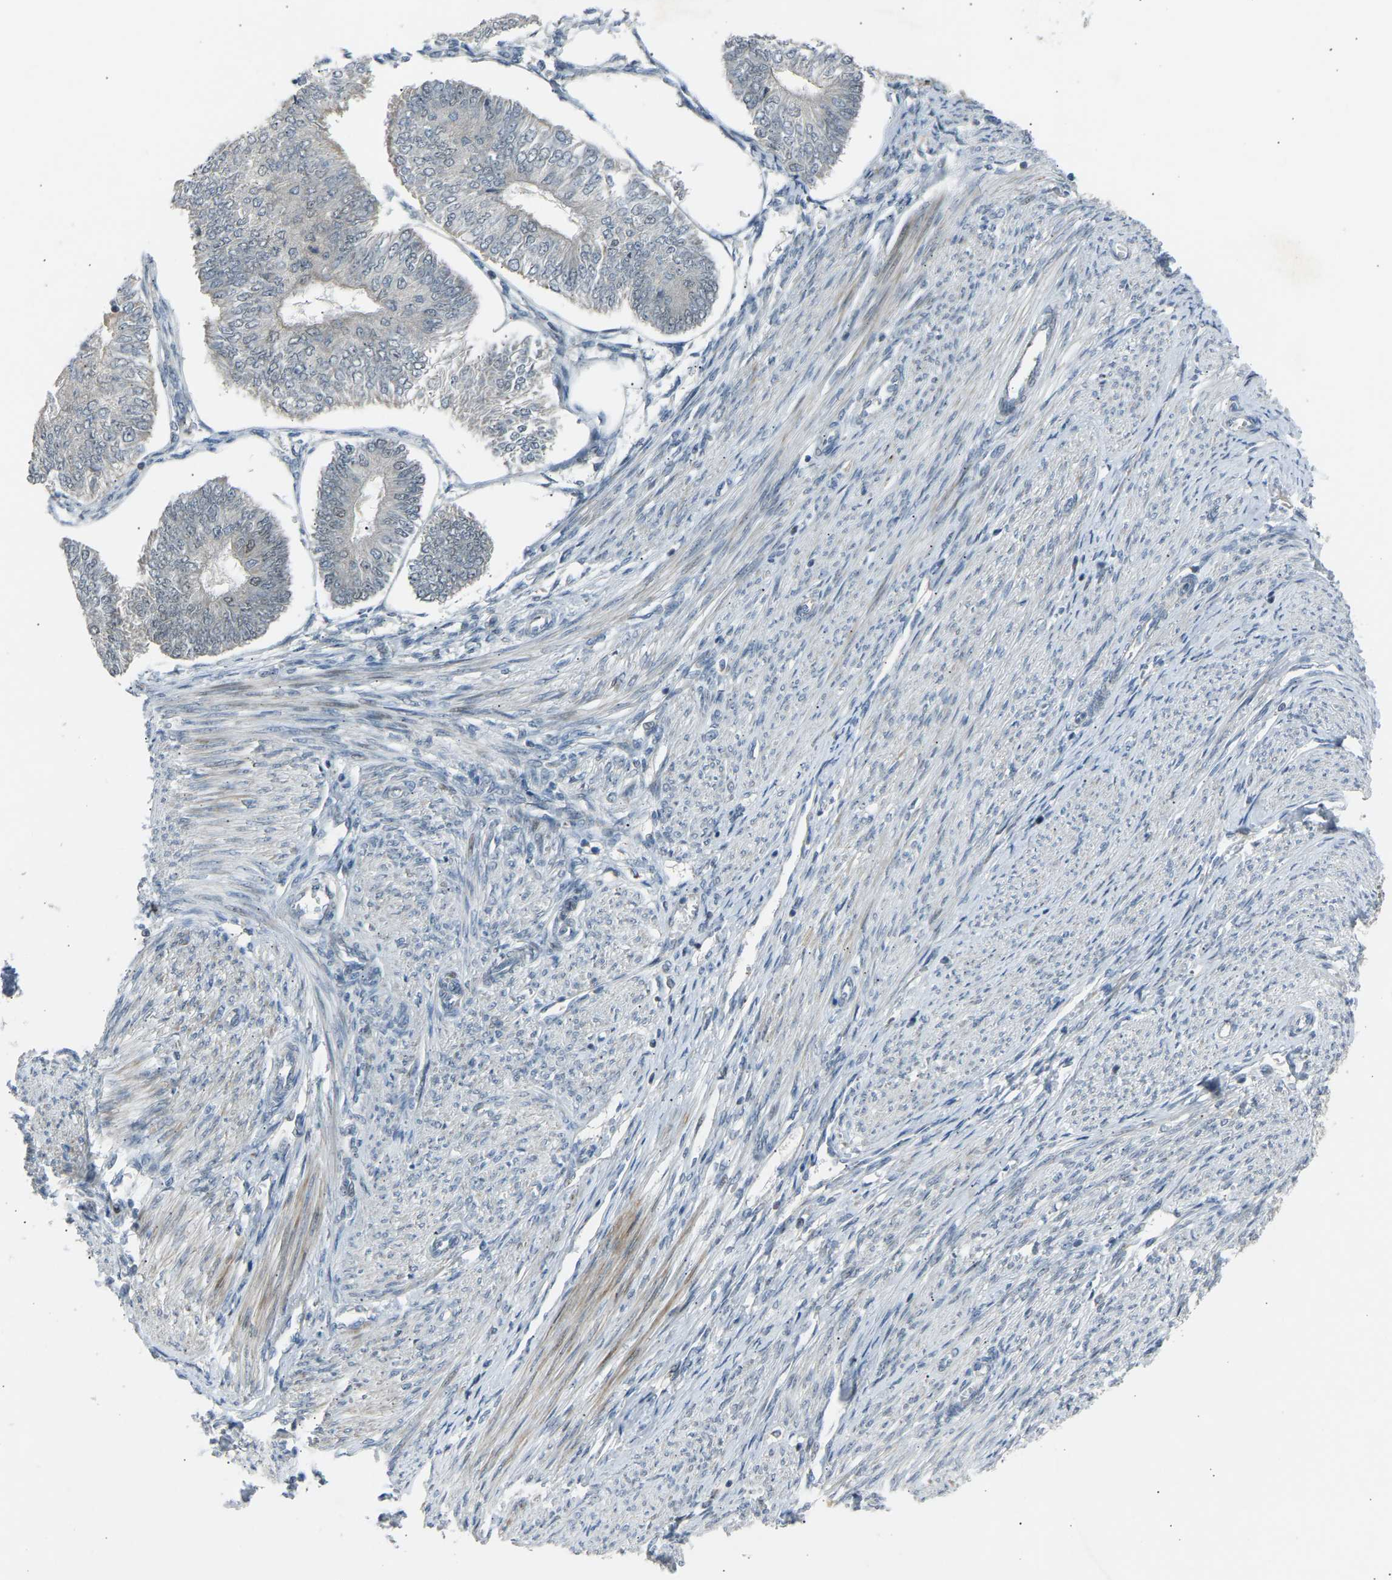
{"staining": {"intensity": "negative", "quantity": "none", "location": "none"}, "tissue": "endometrial cancer", "cell_type": "Tumor cells", "image_type": "cancer", "snomed": [{"axis": "morphology", "description": "Adenocarcinoma, NOS"}, {"axis": "topography", "description": "Endometrium"}], "caption": "Tumor cells show no significant expression in endometrial adenocarcinoma.", "gene": "VPS41", "patient": {"sex": "female", "age": 58}}